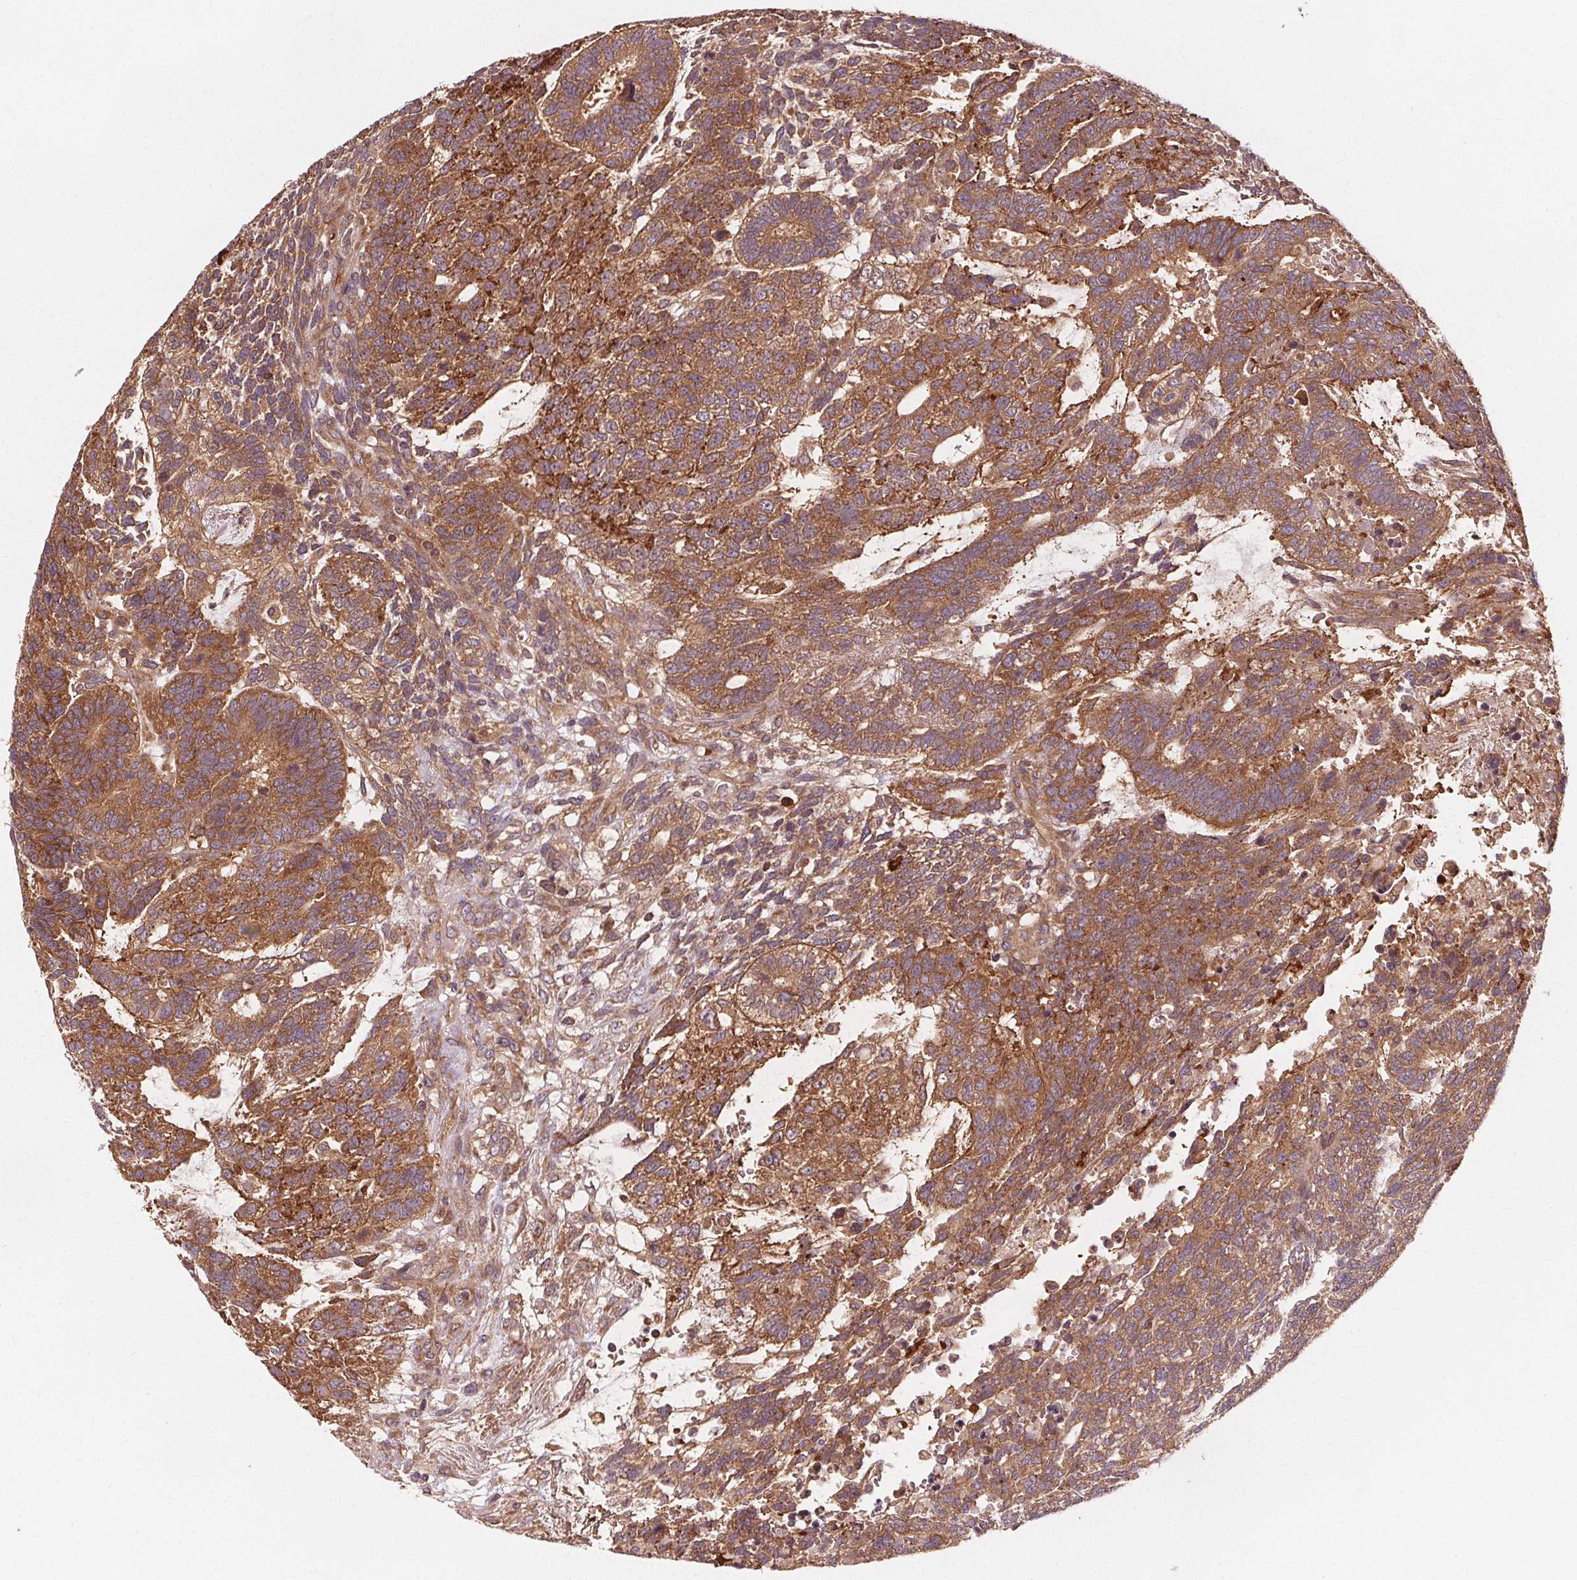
{"staining": {"intensity": "moderate", "quantity": ">75%", "location": "cytoplasmic/membranous"}, "tissue": "testis cancer", "cell_type": "Tumor cells", "image_type": "cancer", "snomed": [{"axis": "morphology", "description": "Carcinoma, Embryonal, NOS"}, {"axis": "topography", "description": "Testis"}], "caption": "Tumor cells display medium levels of moderate cytoplasmic/membranous positivity in approximately >75% of cells in human testis cancer.", "gene": "EIF3D", "patient": {"sex": "male", "age": 23}}